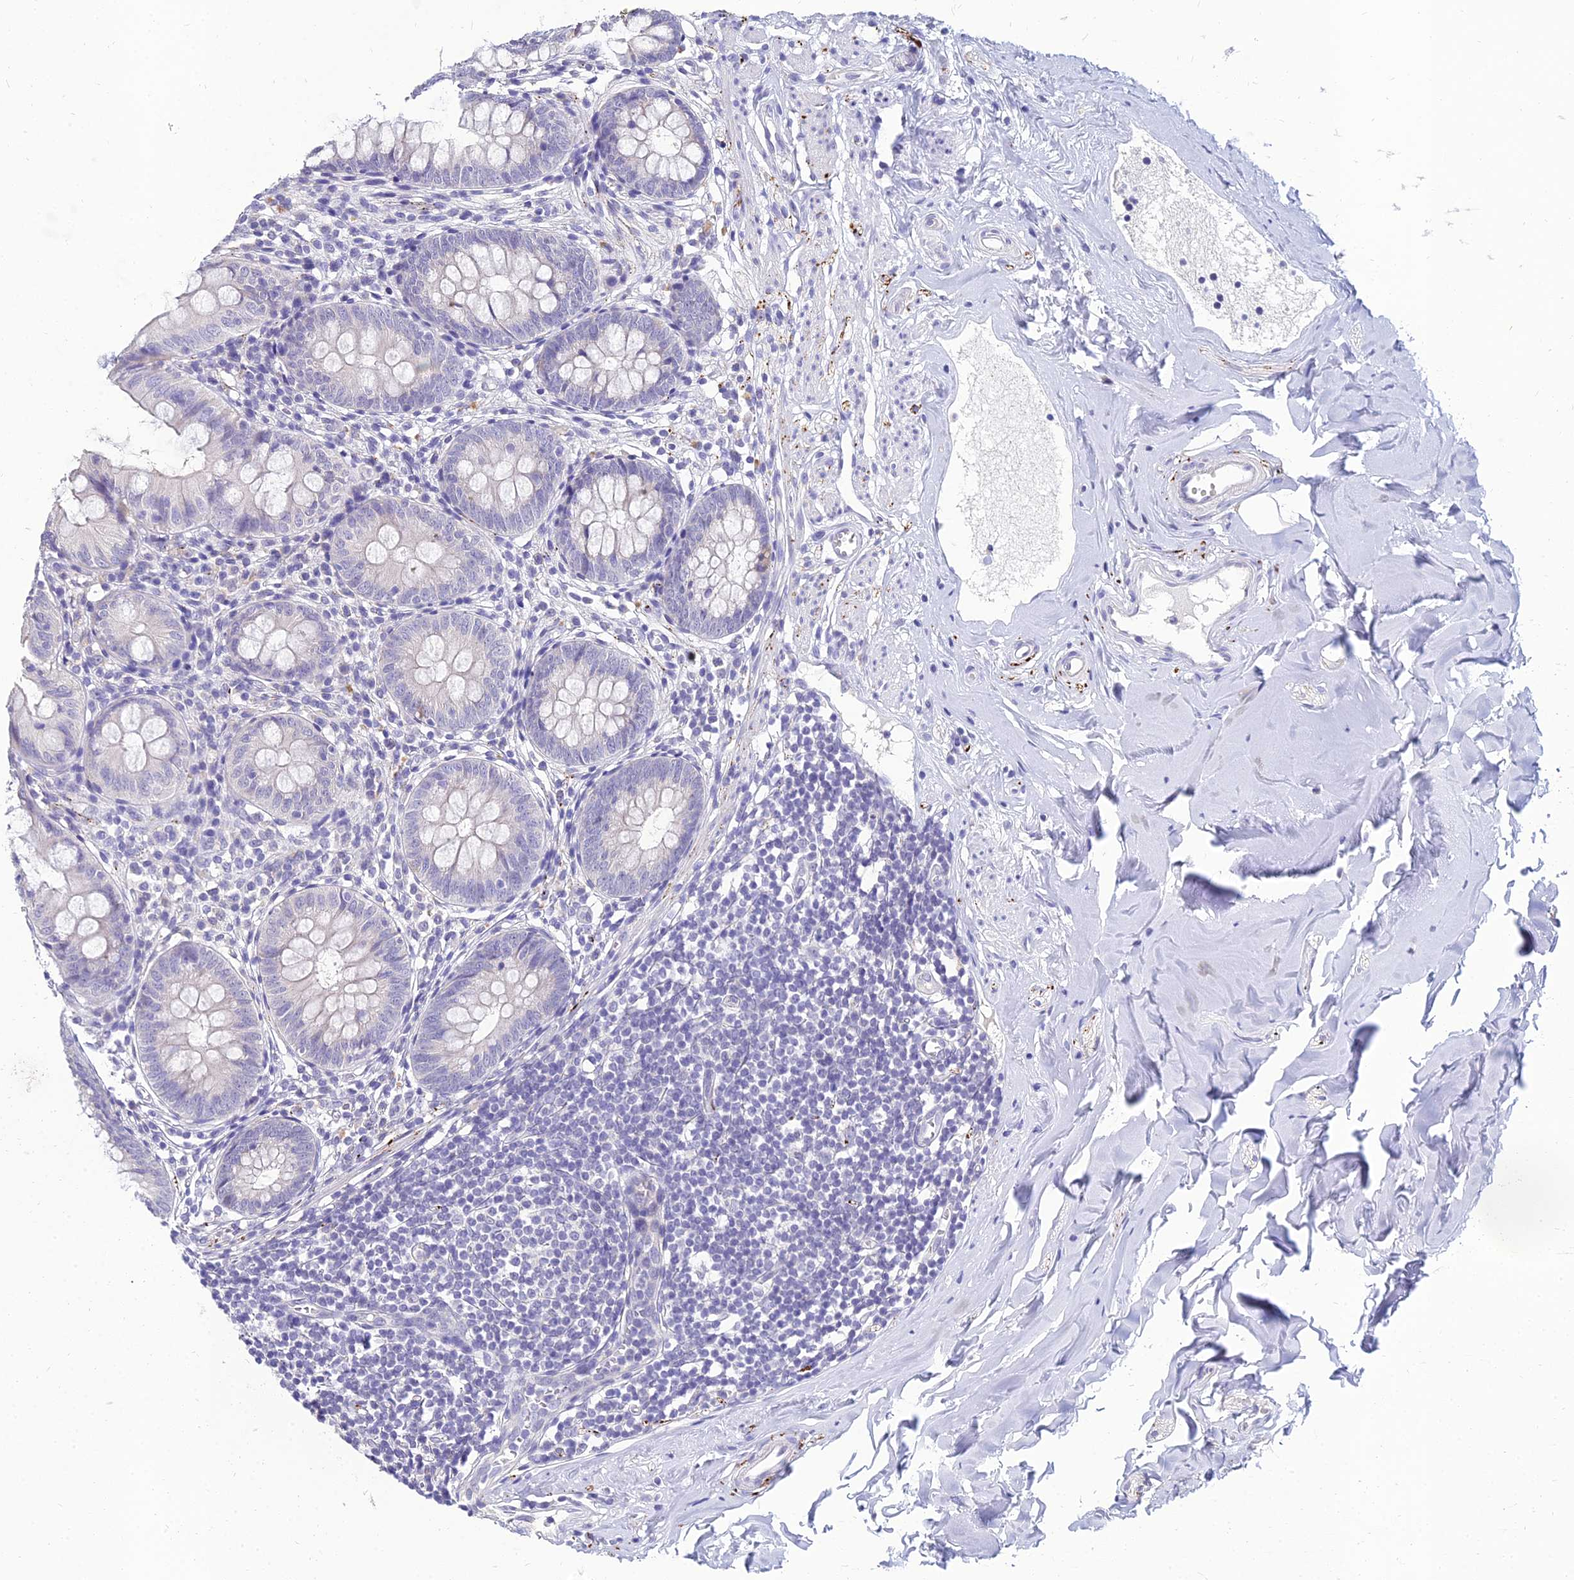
{"staining": {"intensity": "negative", "quantity": "none", "location": "none"}, "tissue": "appendix", "cell_type": "Glandular cells", "image_type": "normal", "snomed": [{"axis": "morphology", "description": "Normal tissue, NOS"}, {"axis": "topography", "description": "Appendix"}], "caption": "DAB (3,3'-diaminobenzidine) immunohistochemical staining of normal appendix exhibits no significant staining in glandular cells.", "gene": "NPY", "patient": {"sex": "female", "age": 51}}